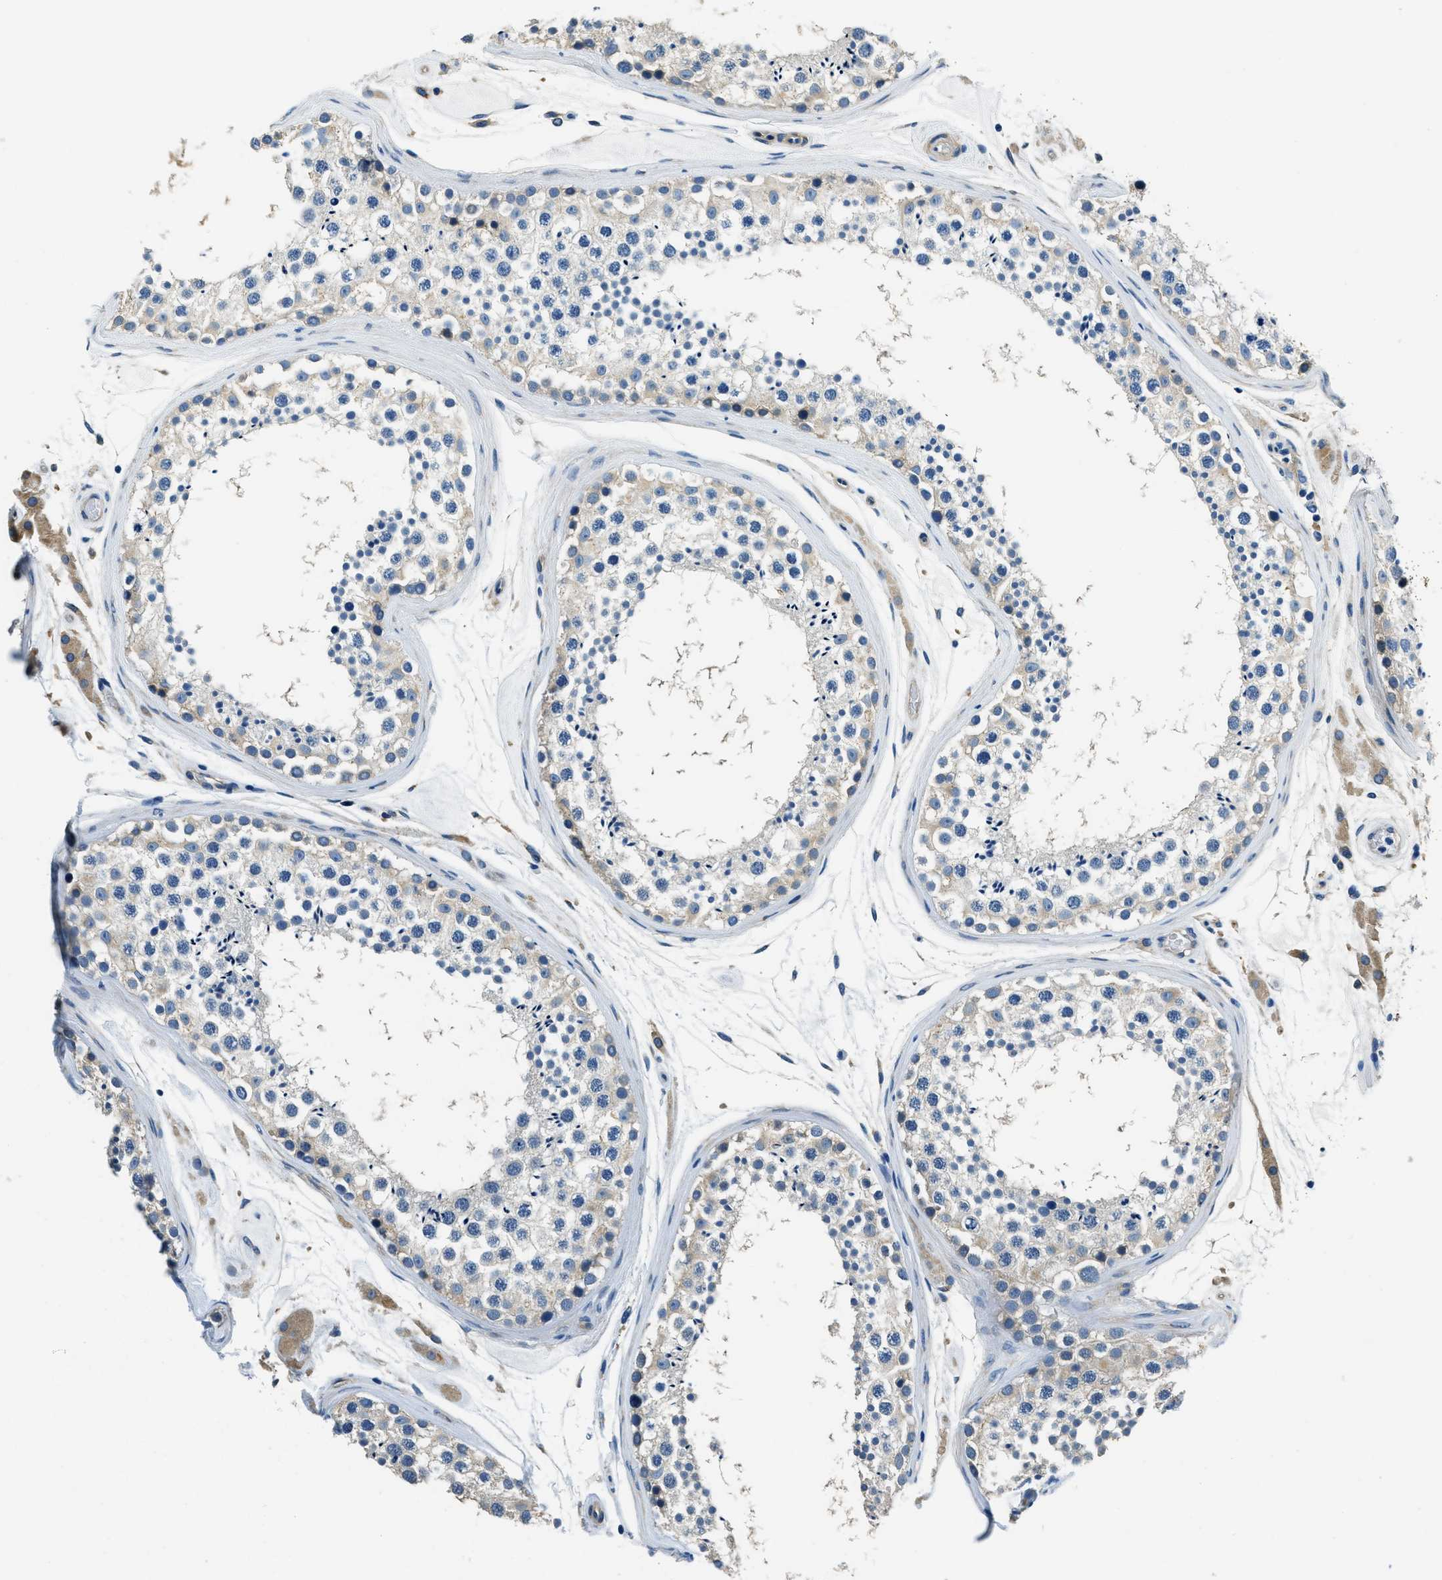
{"staining": {"intensity": "weak", "quantity": "25%-75%", "location": "cytoplasmic/membranous"}, "tissue": "testis", "cell_type": "Cells in seminiferous ducts", "image_type": "normal", "snomed": [{"axis": "morphology", "description": "Normal tissue, NOS"}, {"axis": "topography", "description": "Testis"}], "caption": "Cells in seminiferous ducts show low levels of weak cytoplasmic/membranous expression in approximately 25%-75% of cells in unremarkable testis.", "gene": "TWF1", "patient": {"sex": "male", "age": 46}}